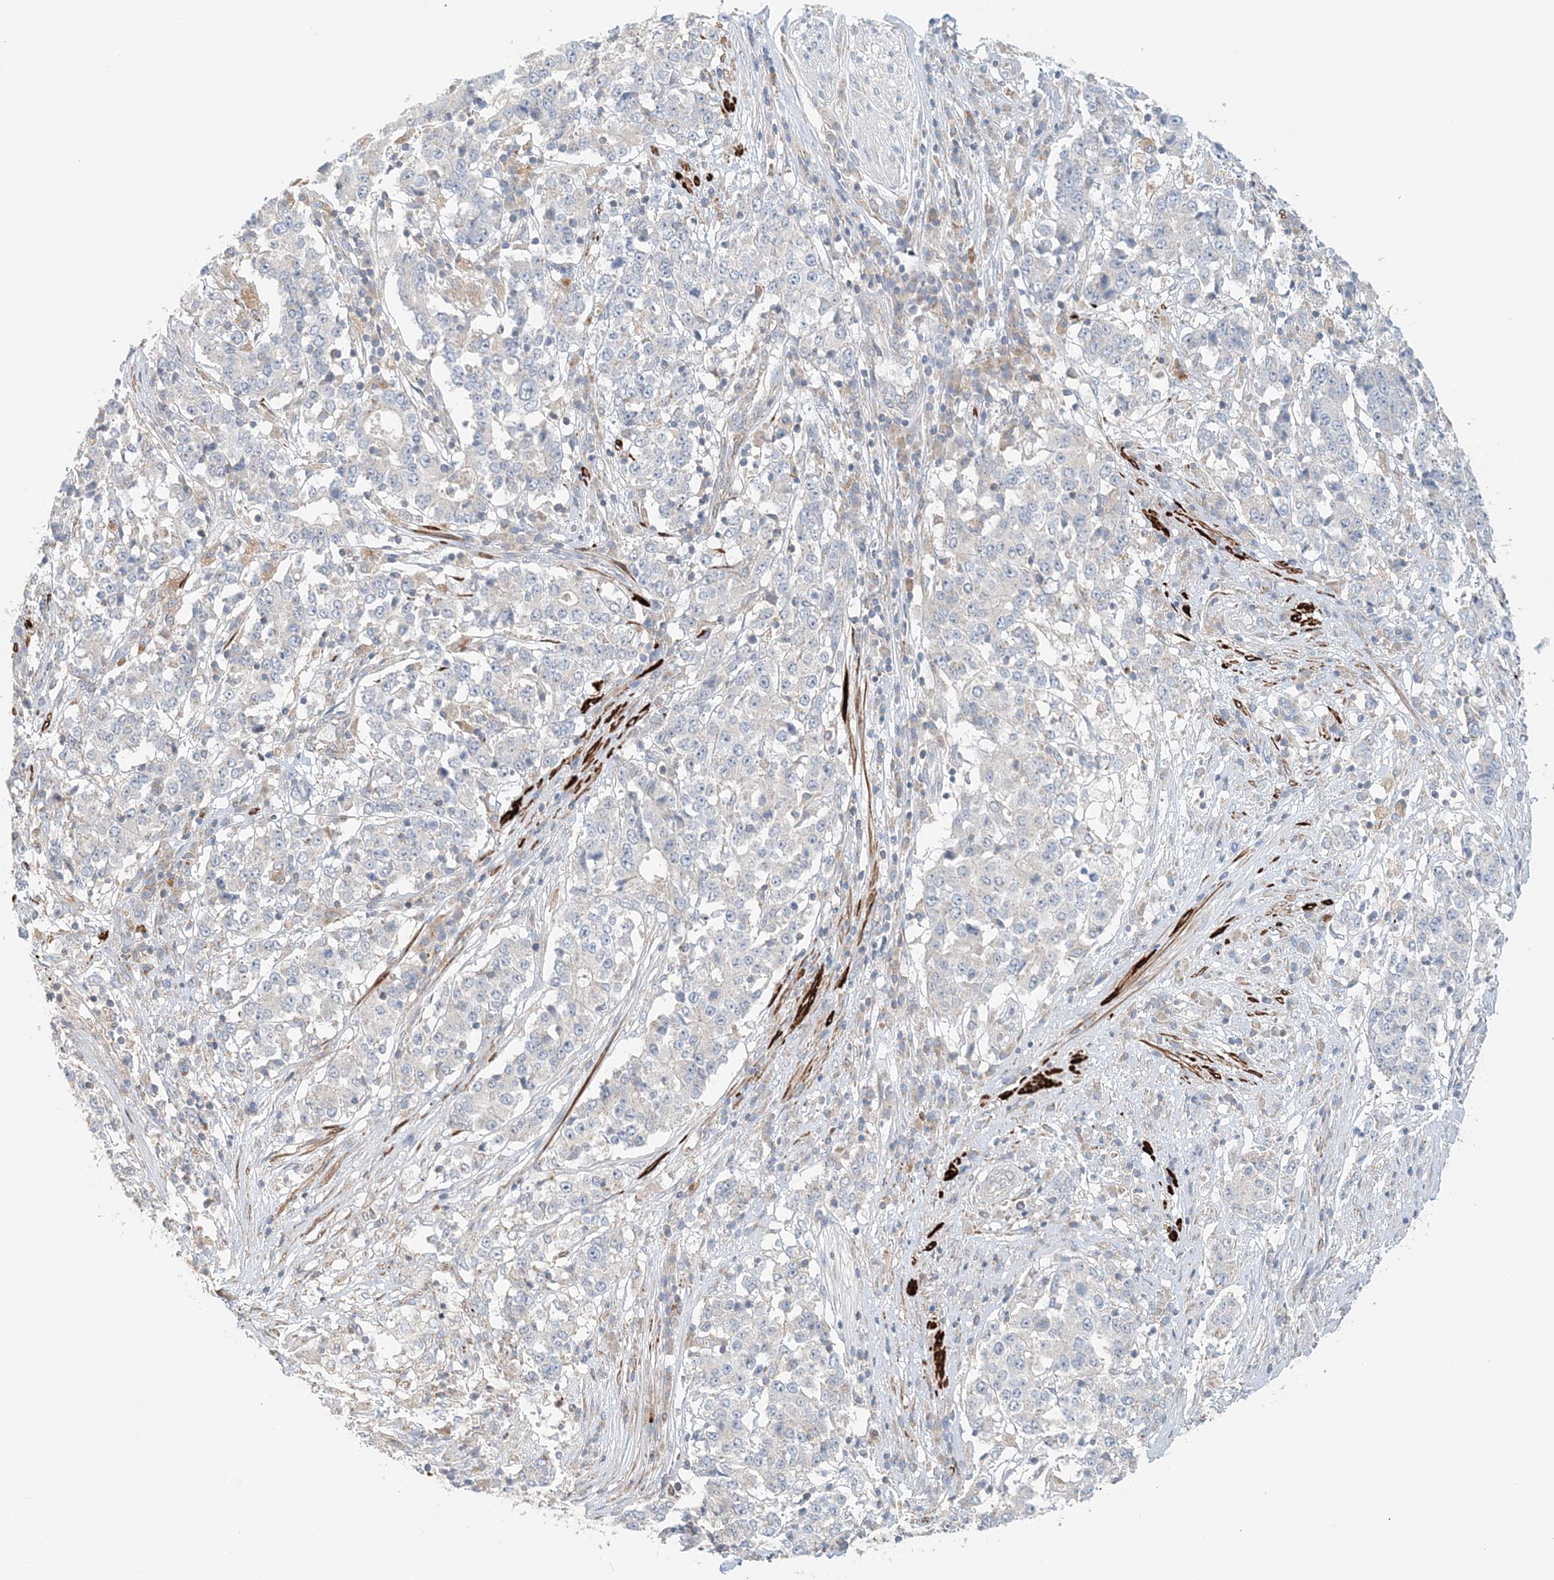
{"staining": {"intensity": "negative", "quantity": "none", "location": "none"}, "tissue": "stomach cancer", "cell_type": "Tumor cells", "image_type": "cancer", "snomed": [{"axis": "morphology", "description": "Adenocarcinoma, NOS"}, {"axis": "topography", "description": "Stomach"}], "caption": "The immunohistochemistry (IHC) photomicrograph has no significant staining in tumor cells of stomach cancer (adenocarcinoma) tissue.", "gene": "TTI1", "patient": {"sex": "male", "age": 59}}